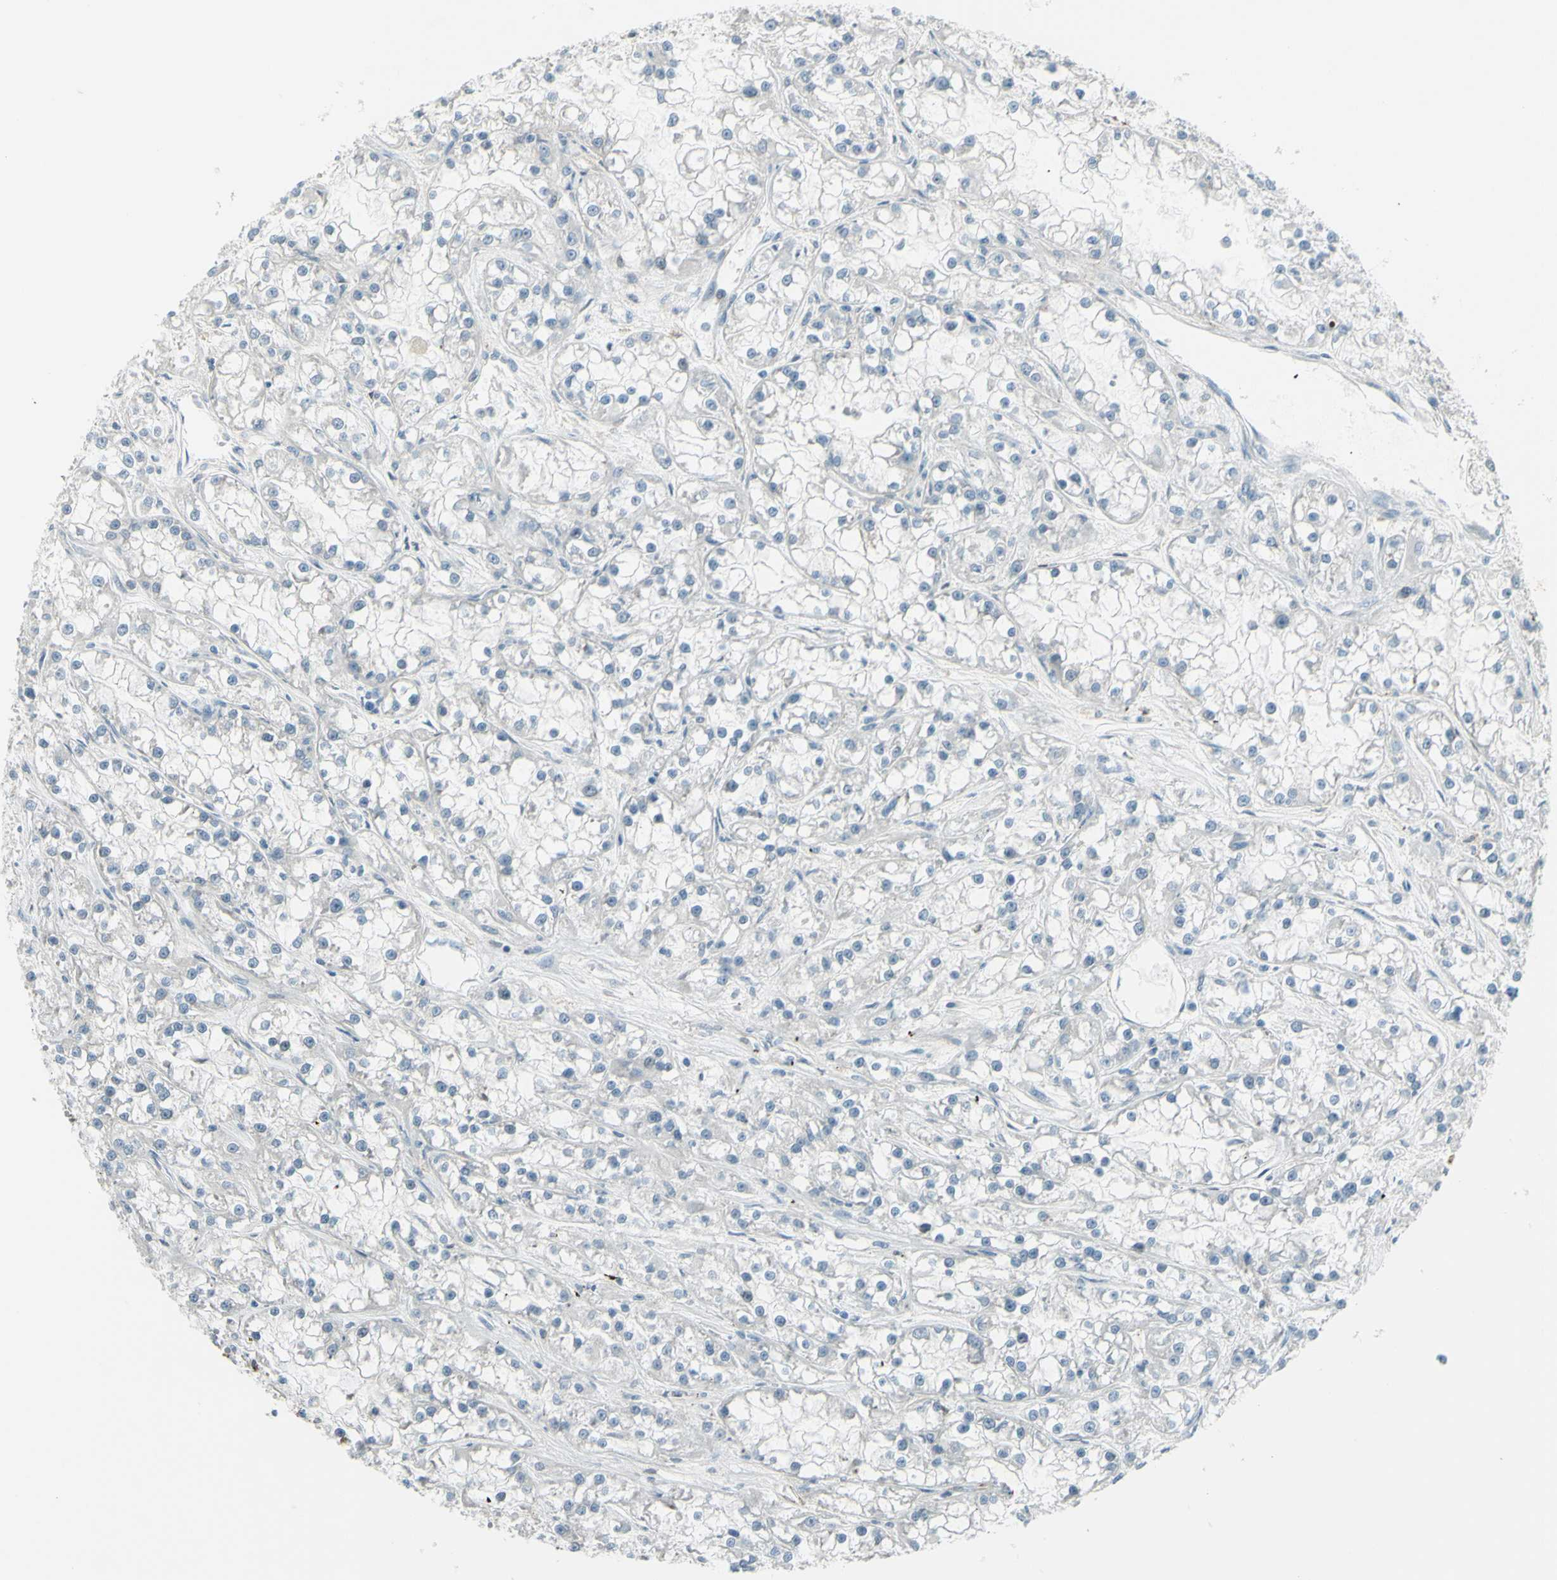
{"staining": {"intensity": "negative", "quantity": "none", "location": "none"}, "tissue": "renal cancer", "cell_type": "Tumor cells", "image_type": "cancer", "snomed": [{"axis": "morphology", "description": "Adenocarcinoma, NOS"}, {"axis": "topography", "description": "Kidney"}], "caption": "Histopathology image shows no protein expression in tumor cells of renal cancer tissue.", "gene": "GPR34", "patient": {"sex": "female", "age": 52}}